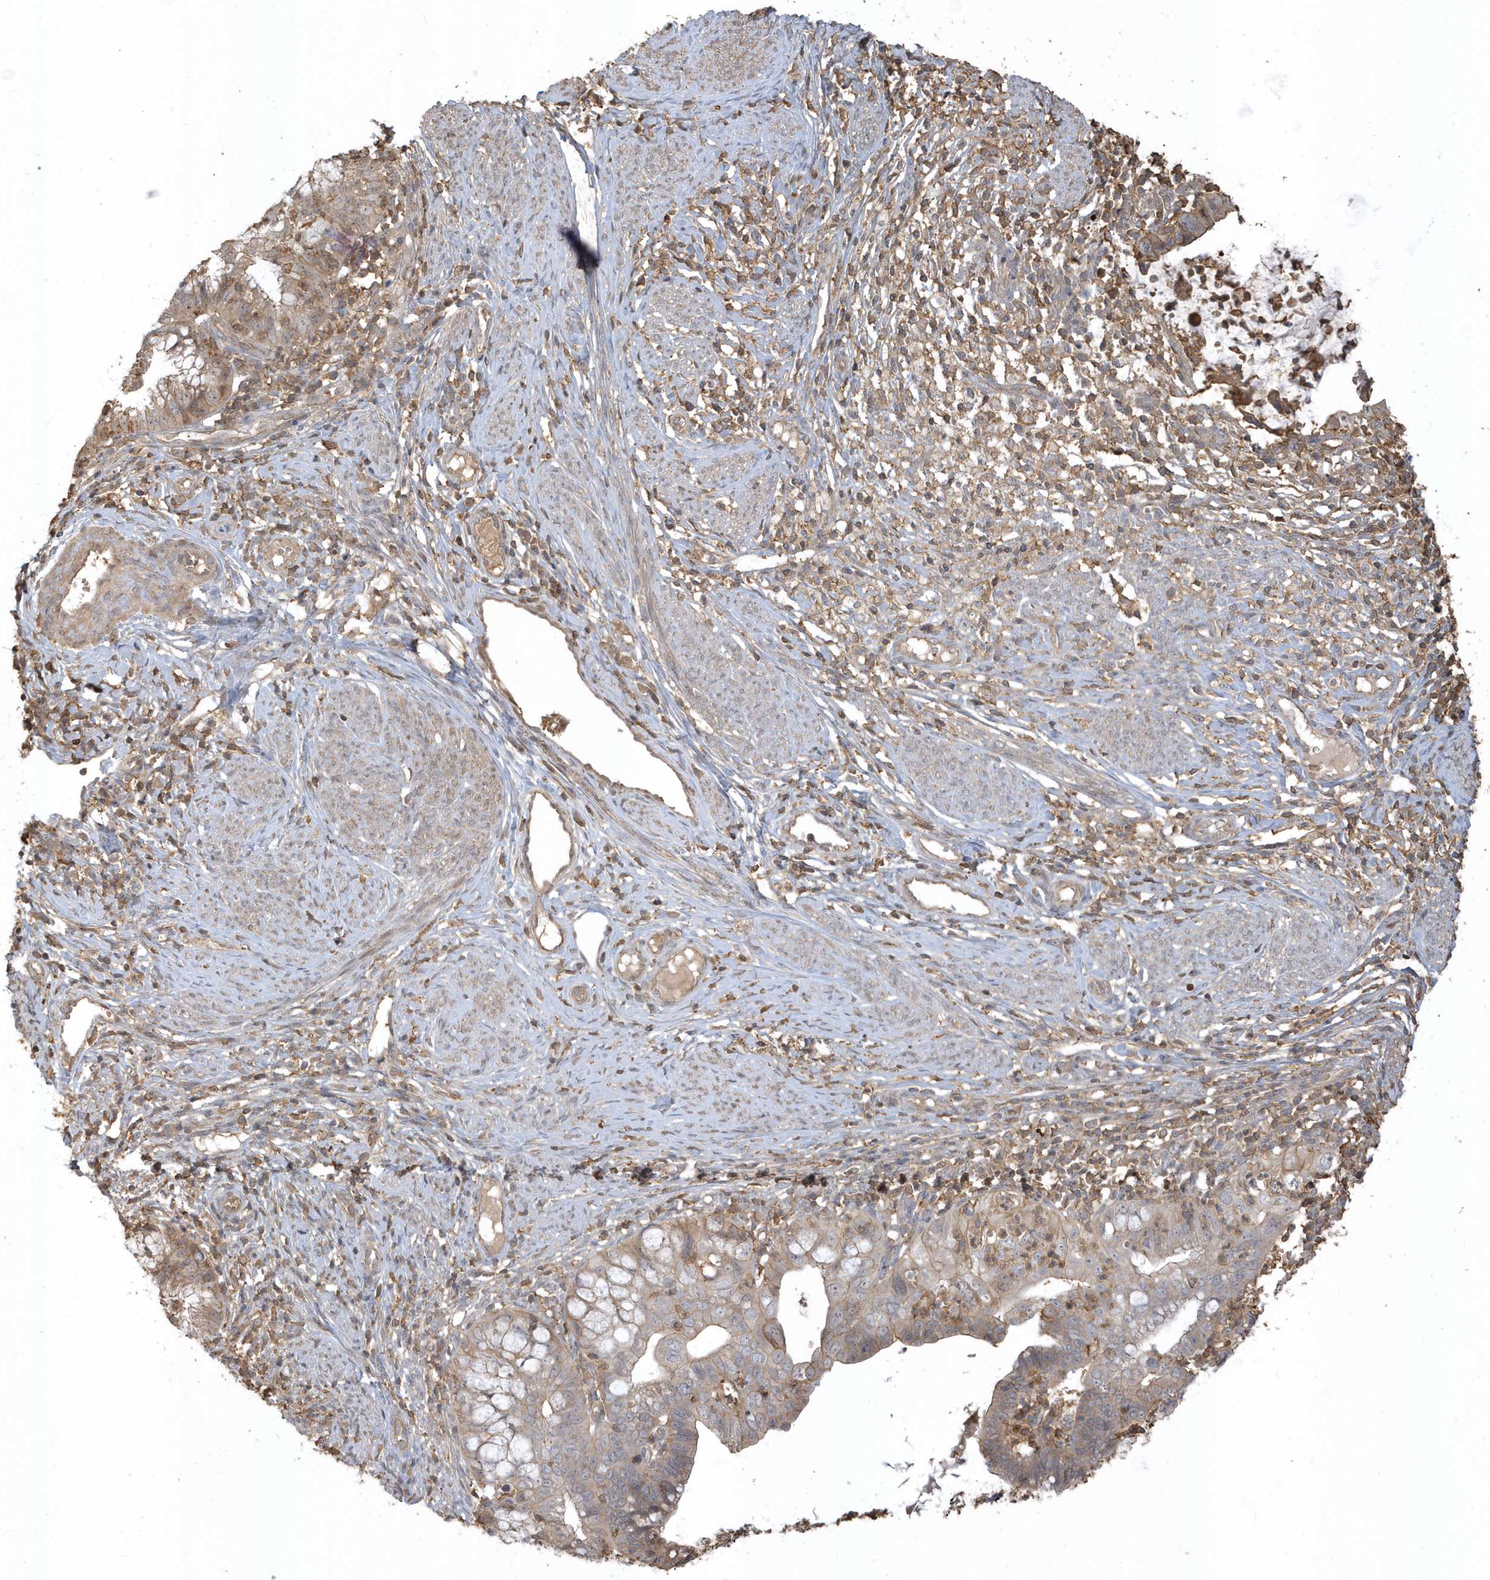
{"staining": {"intensity": "weak", "quantity": "25%-75%", "location": "cytoplasmic/membranous"}, "tissue": "cervical cancer", "cell_type": "Tumor cells", "image_type": "cancer", "snomed": [{"axis": "morphology", "description": "Adenocarcinoma, NOS"}, {"axis": "topography", "description": "Cervix"}], "caption": "This is an image of immunohistochemistry (IHC) staining of cervical cancer, which shows weak expression in the cytoplasmic/membranous of tumor cells.", "gene": "ZBTB8A", "patient": {"sex": "female", "age": 36}}